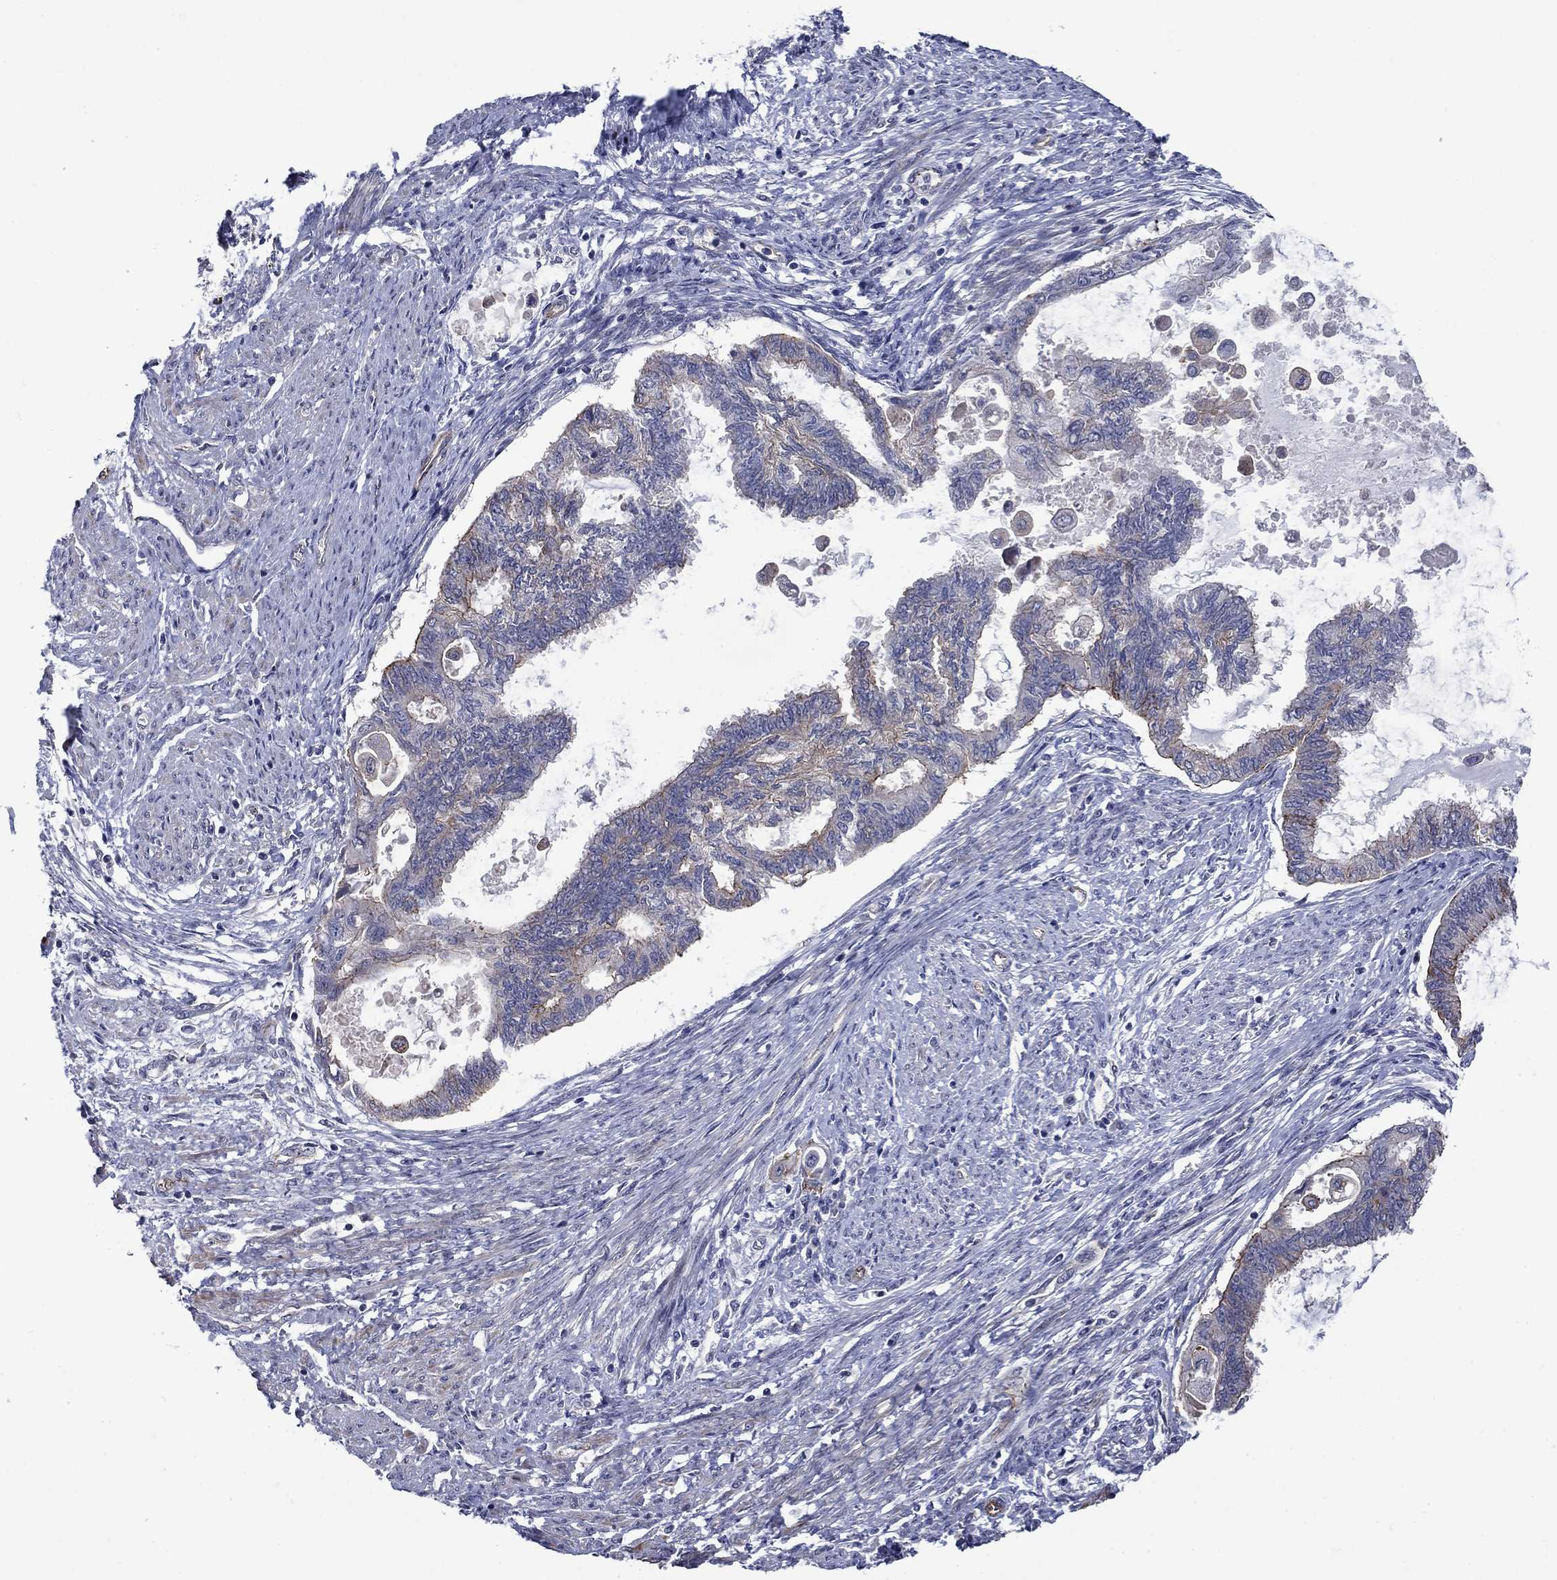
{"staining": {"intensity": "moderate", "quantity": "<25%", "location": "cytoplasmic/membranous"}, "tissue": "endometrial cancer", "cell_type": "Tumor cells", "image_type": "cancer", "snomed": [{"axis": "morphology", "description": "Adenocarcinoma, NOS"}, {"axis": "topography", "description": "Endometrium"}], "caption": "Immunohistochemical staining of endometrial cancer shows low levels of moderate cytoplasmic/membranous expression in approximately <25% of tumor cells.", "gene": "SLC7A1", "patient": {"sex": "female", "age": 86}}